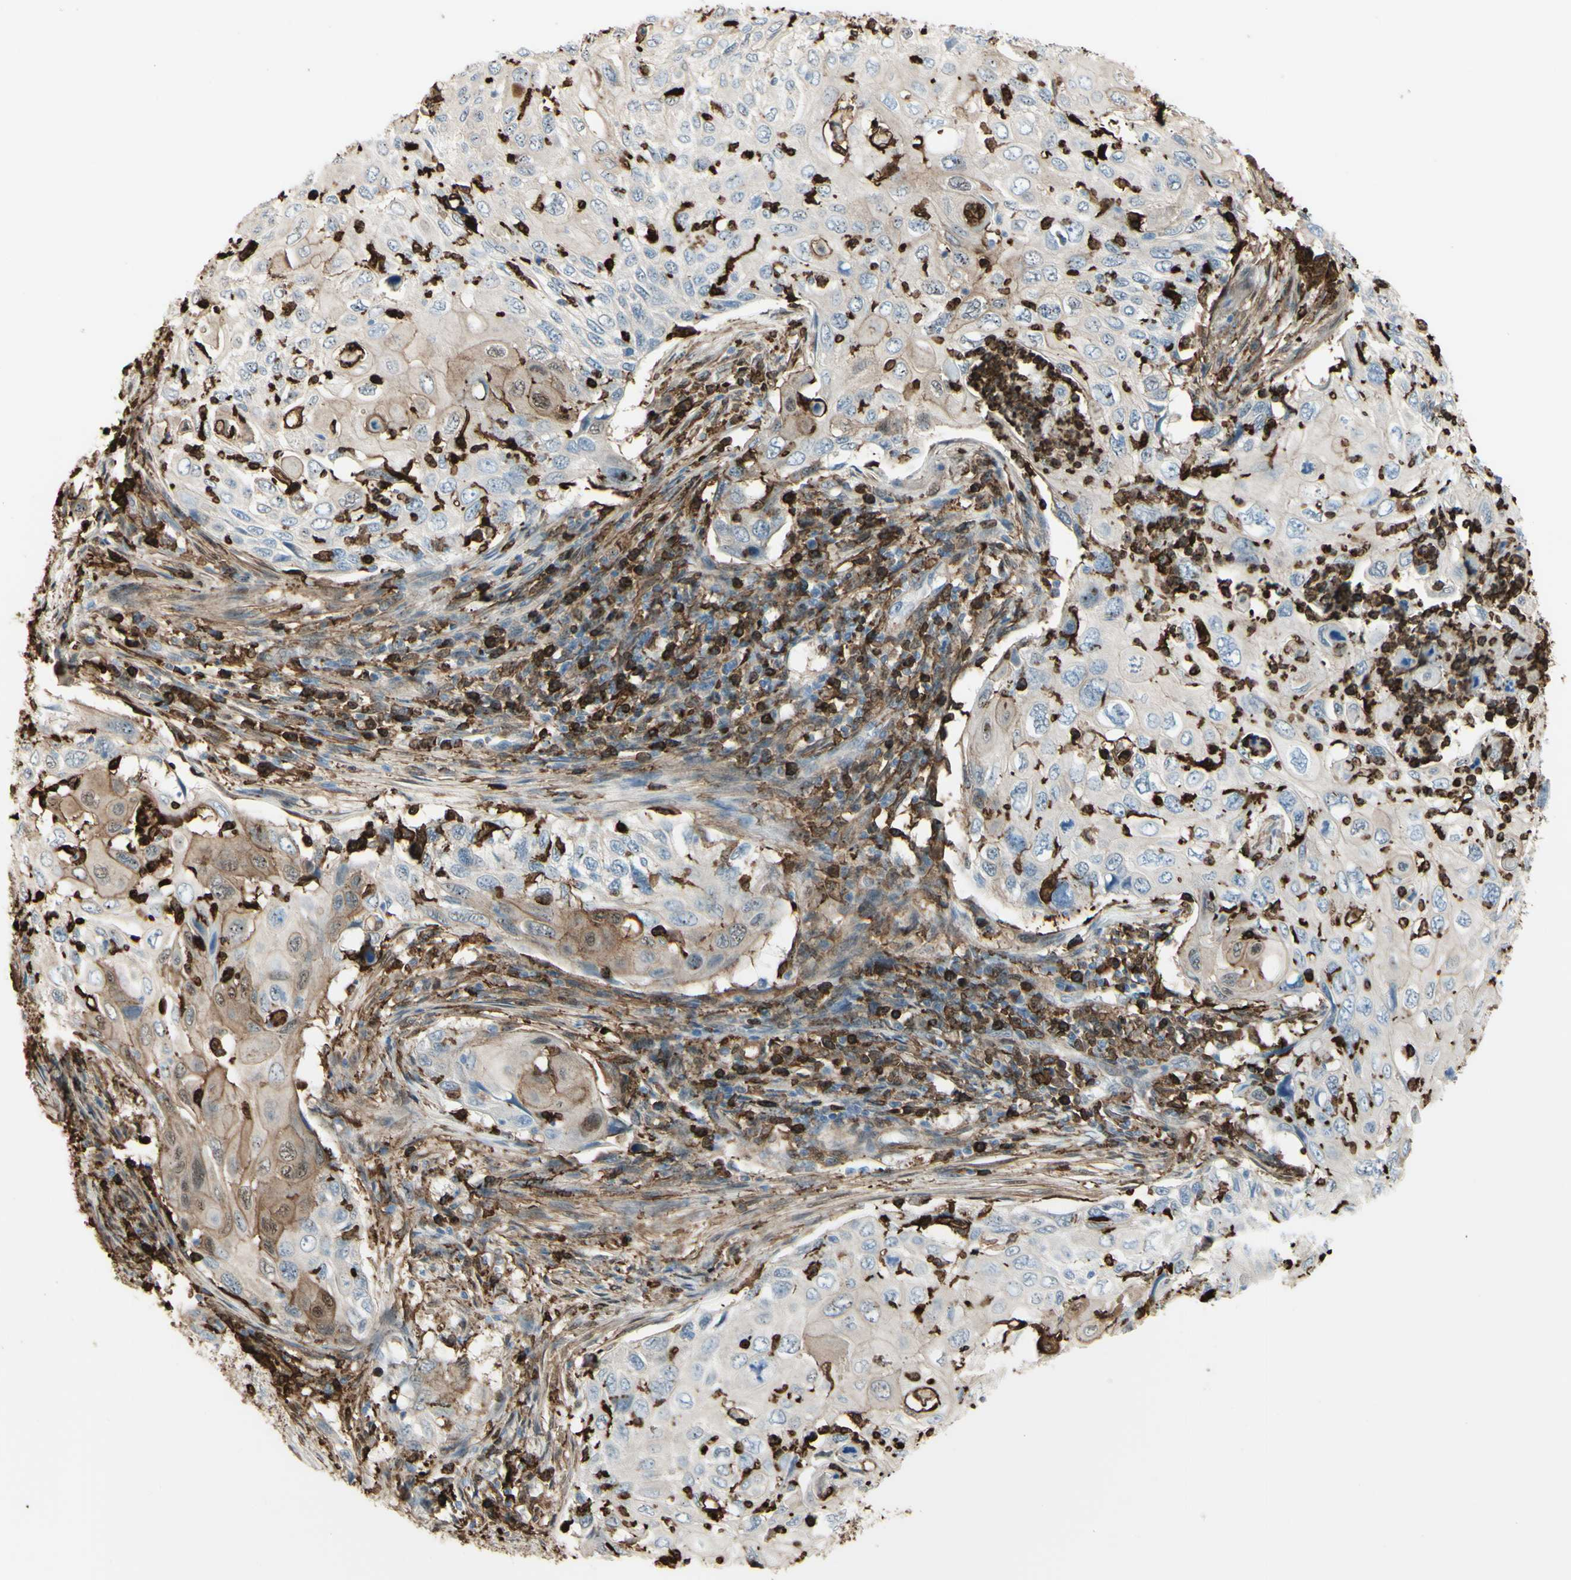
{"staining": {"intensity": "weak", "quantity": "25%-75%", "location": "cytoplasmic/membranous"}, "tissue": "cervical cancer", "cell_type": "Tumor cells", "image_type": "cancer", "snomed": [{"axis": "morphology", "description": "Squamous cell carcinoma, NOS"}, {"axis": "topography", "description": "Cervix"}], "caption": "High-power microscopy captured an IHC micrograph of squamous cell carcinoma (cervical), revealing weak cytoplasmic/membranous staining in about 25%-75% of tumor cells. The protein of interest is stained brown, and the nuclei are stained in blue (DAB IHC with brightfield microscopy, high magnification).", "gene": "GSN", "patient": {"sex": "female", "age": 70}}